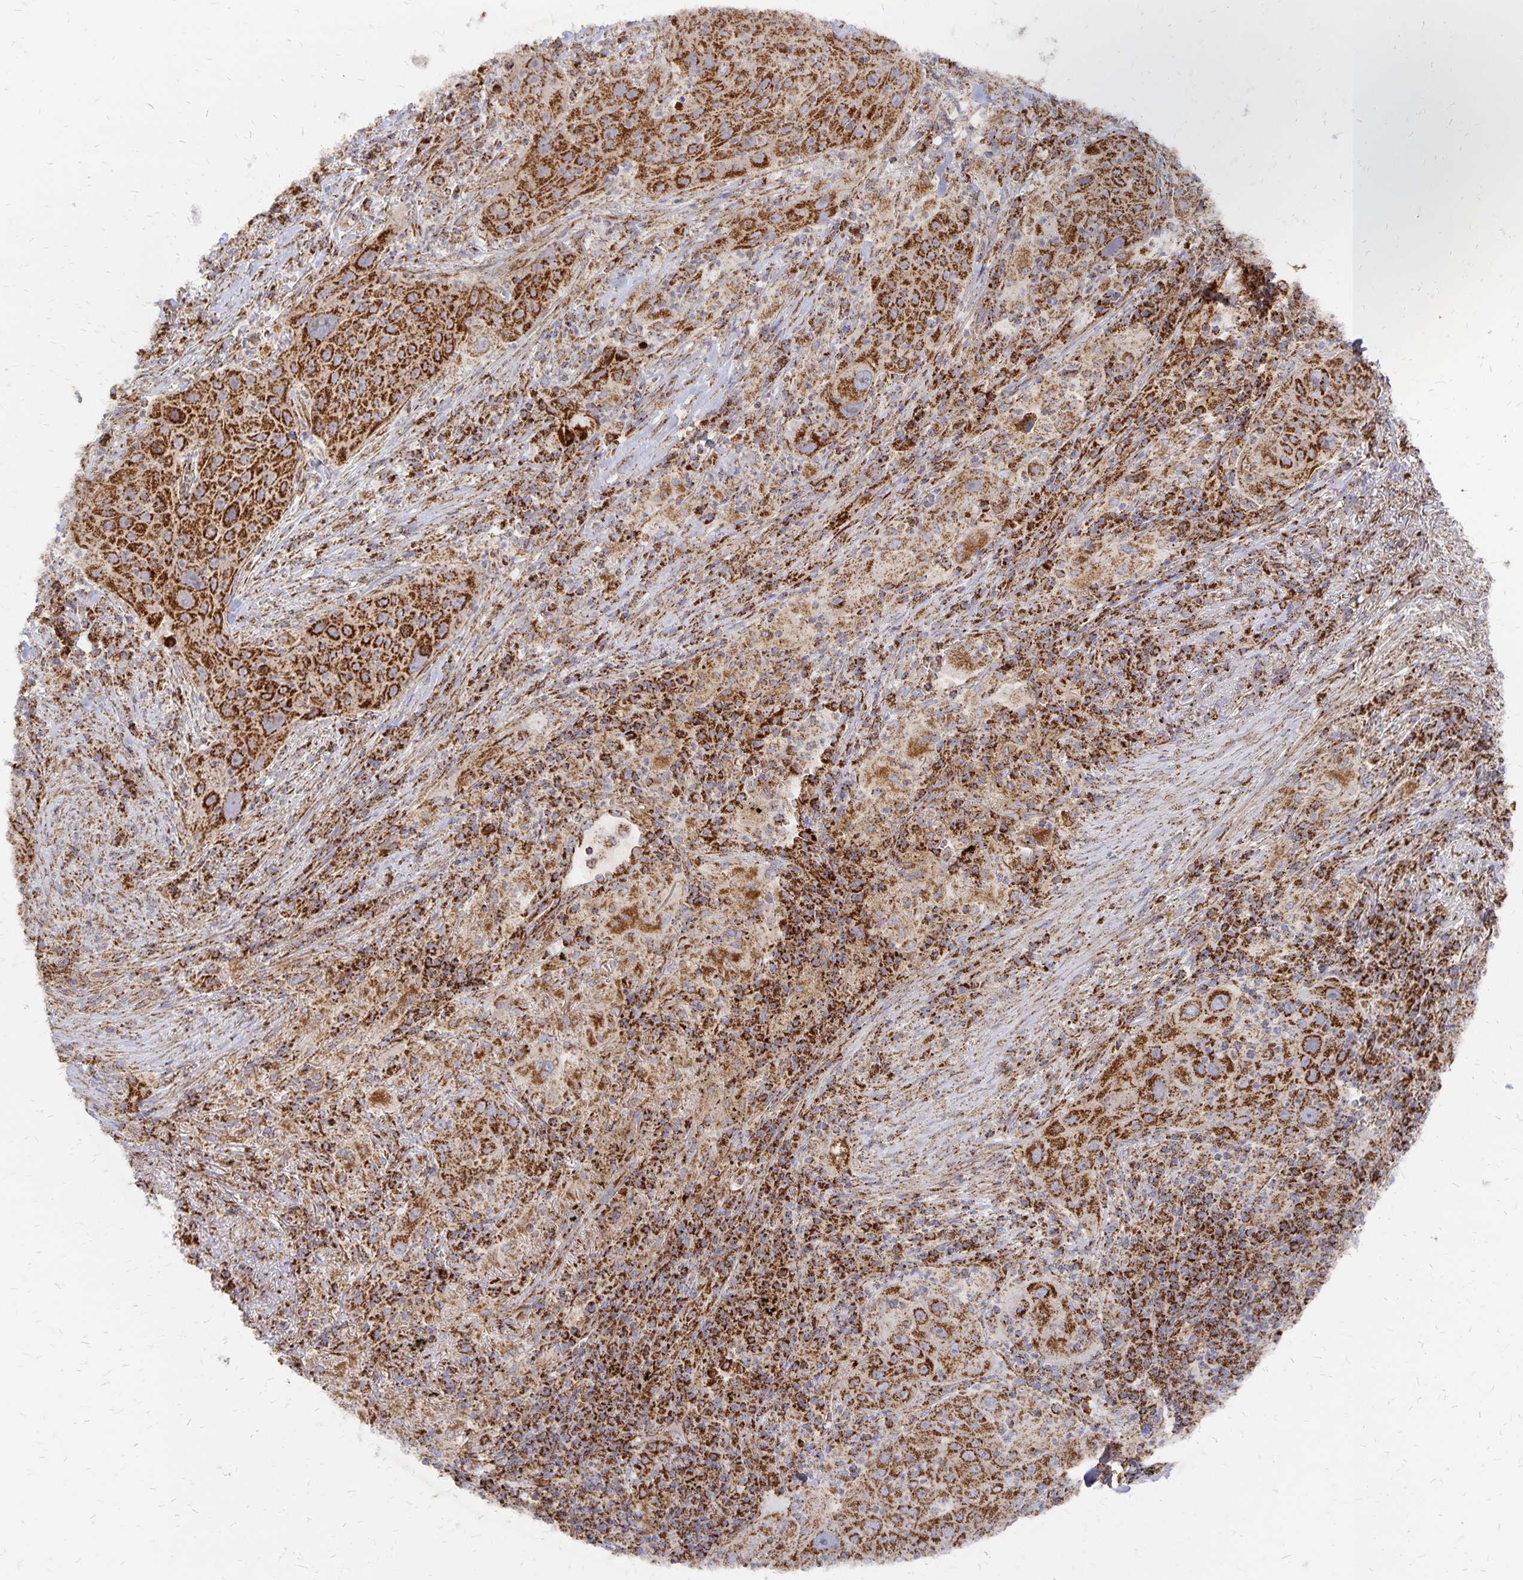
{"staining": {"intensity": "strong", "quantity": ">75%", "location": "cytoplasmic/membranous"}, "tissue": "lung cancer", "cell_type": "Tumor cells", "image_type": "cancer", "snomed": [{"axis": "morphology", "description": "Squamous cell carcinoma, NOS"}, {"axis": "topography", "description": "Lung"}], "caption": "Protein positivity by immunohistochemistry (IHC) exhibits strong cytoplasmic/membranous expression in approximately >75% of tumor cells in lung cancer (squamous cell carcinoma).", "gene": "STOML2", "patient": {"sex": "female", "age": 59}}